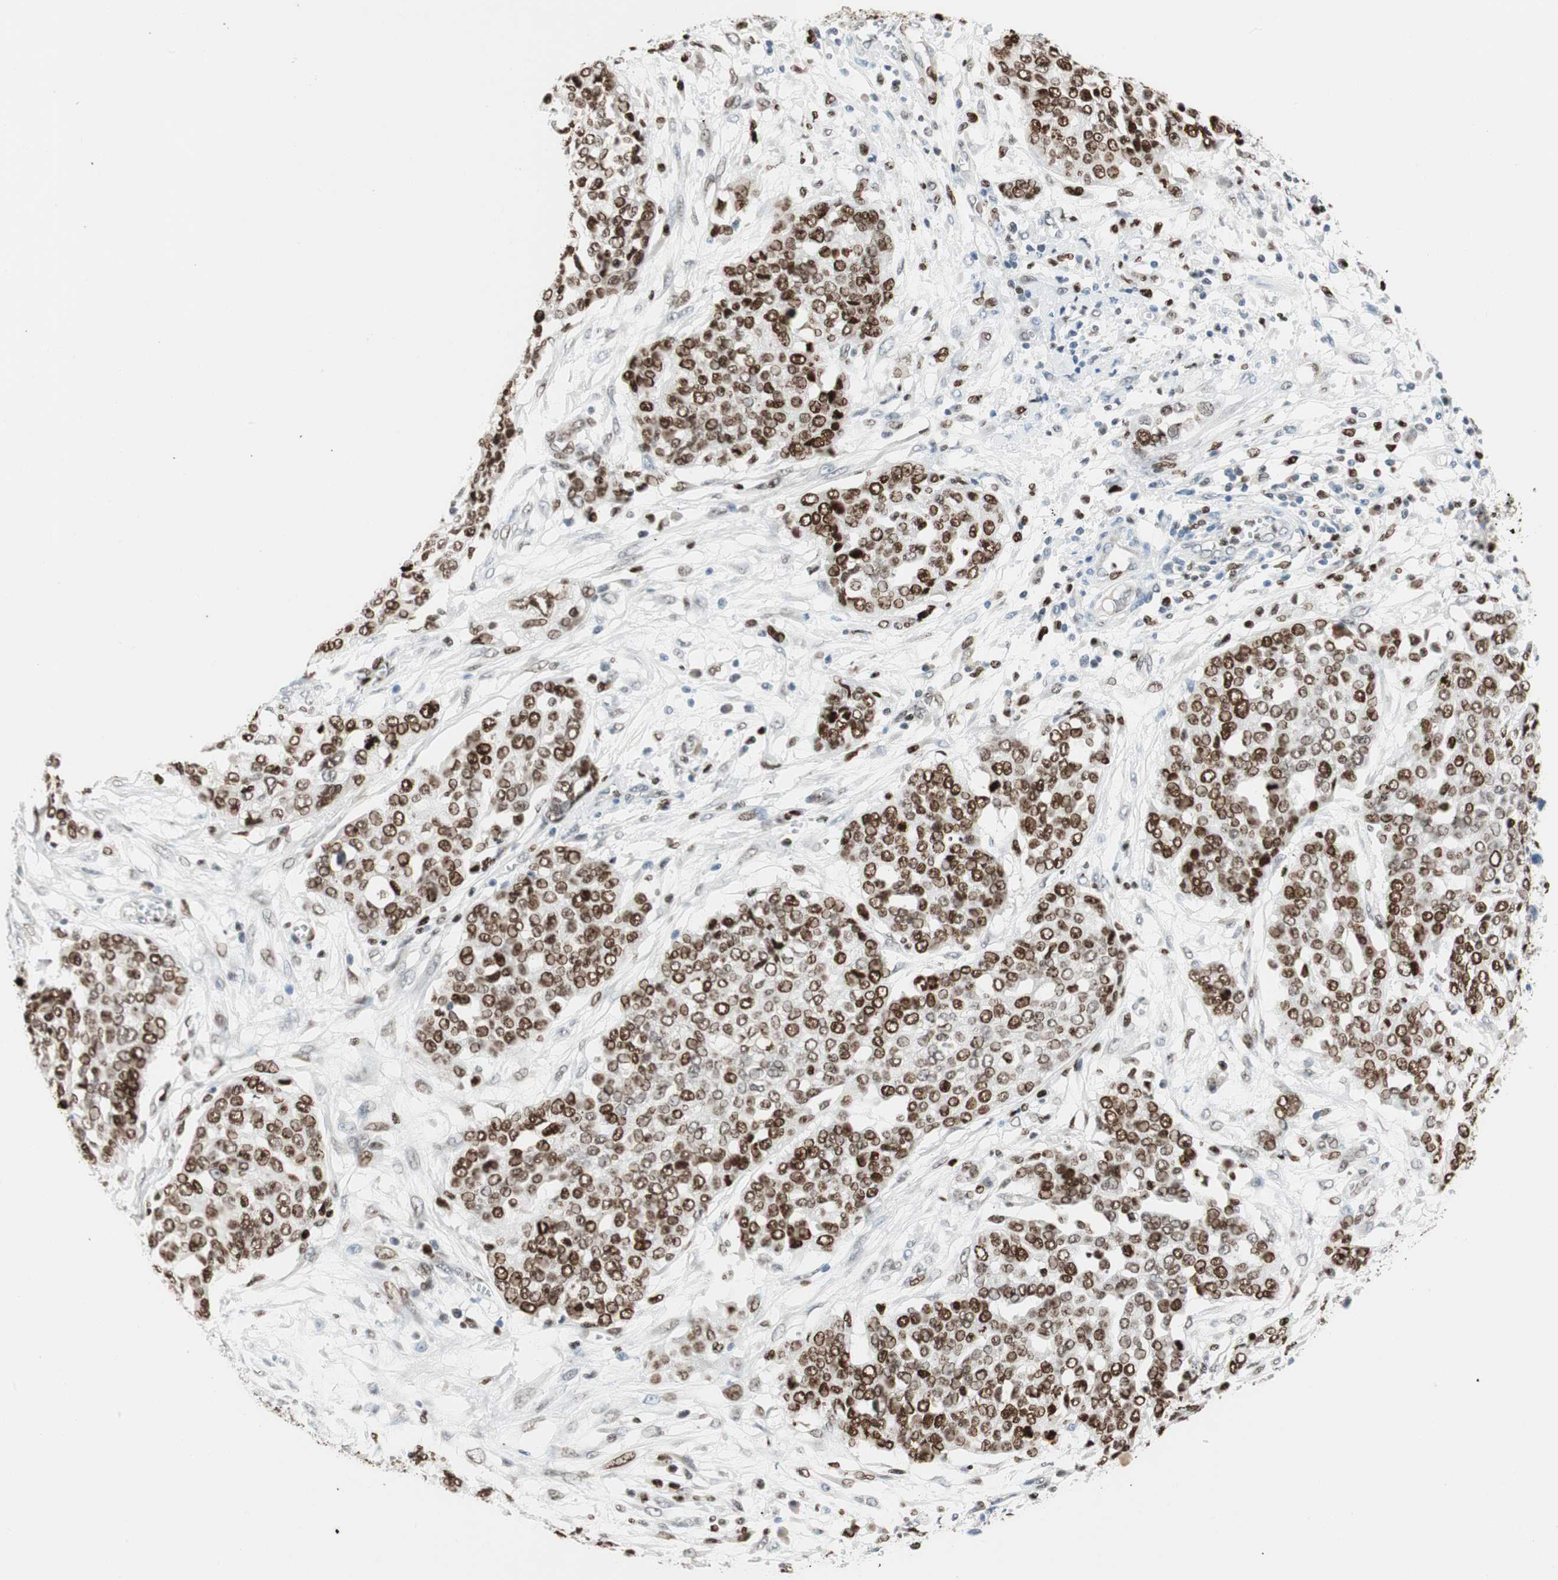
{"staining": {"intensity": "moderate", "quantity": ">75%", "location": "nuclear"}, "tissue": "ovarian cancer", "cell_type": "Tumor cells", "image_type": "cancer", "snomed": [{"axis": "morphology", "description": "Cystadenocarcinoma, serous, NOS"}, {"axis": "topography", "description": "Soft tissue"}, {"axis": "topography", "description": "Ovary"}], "caption": "IHC histopathology image of human serous cystadenocarcinoma (ovarian) stained for a protein (brown), which shows medium levels of moderate nuclear positivity in about >75% of tumor cells.", "gene": "EZH2", "patient": {"sex": "female", "age": 57}}